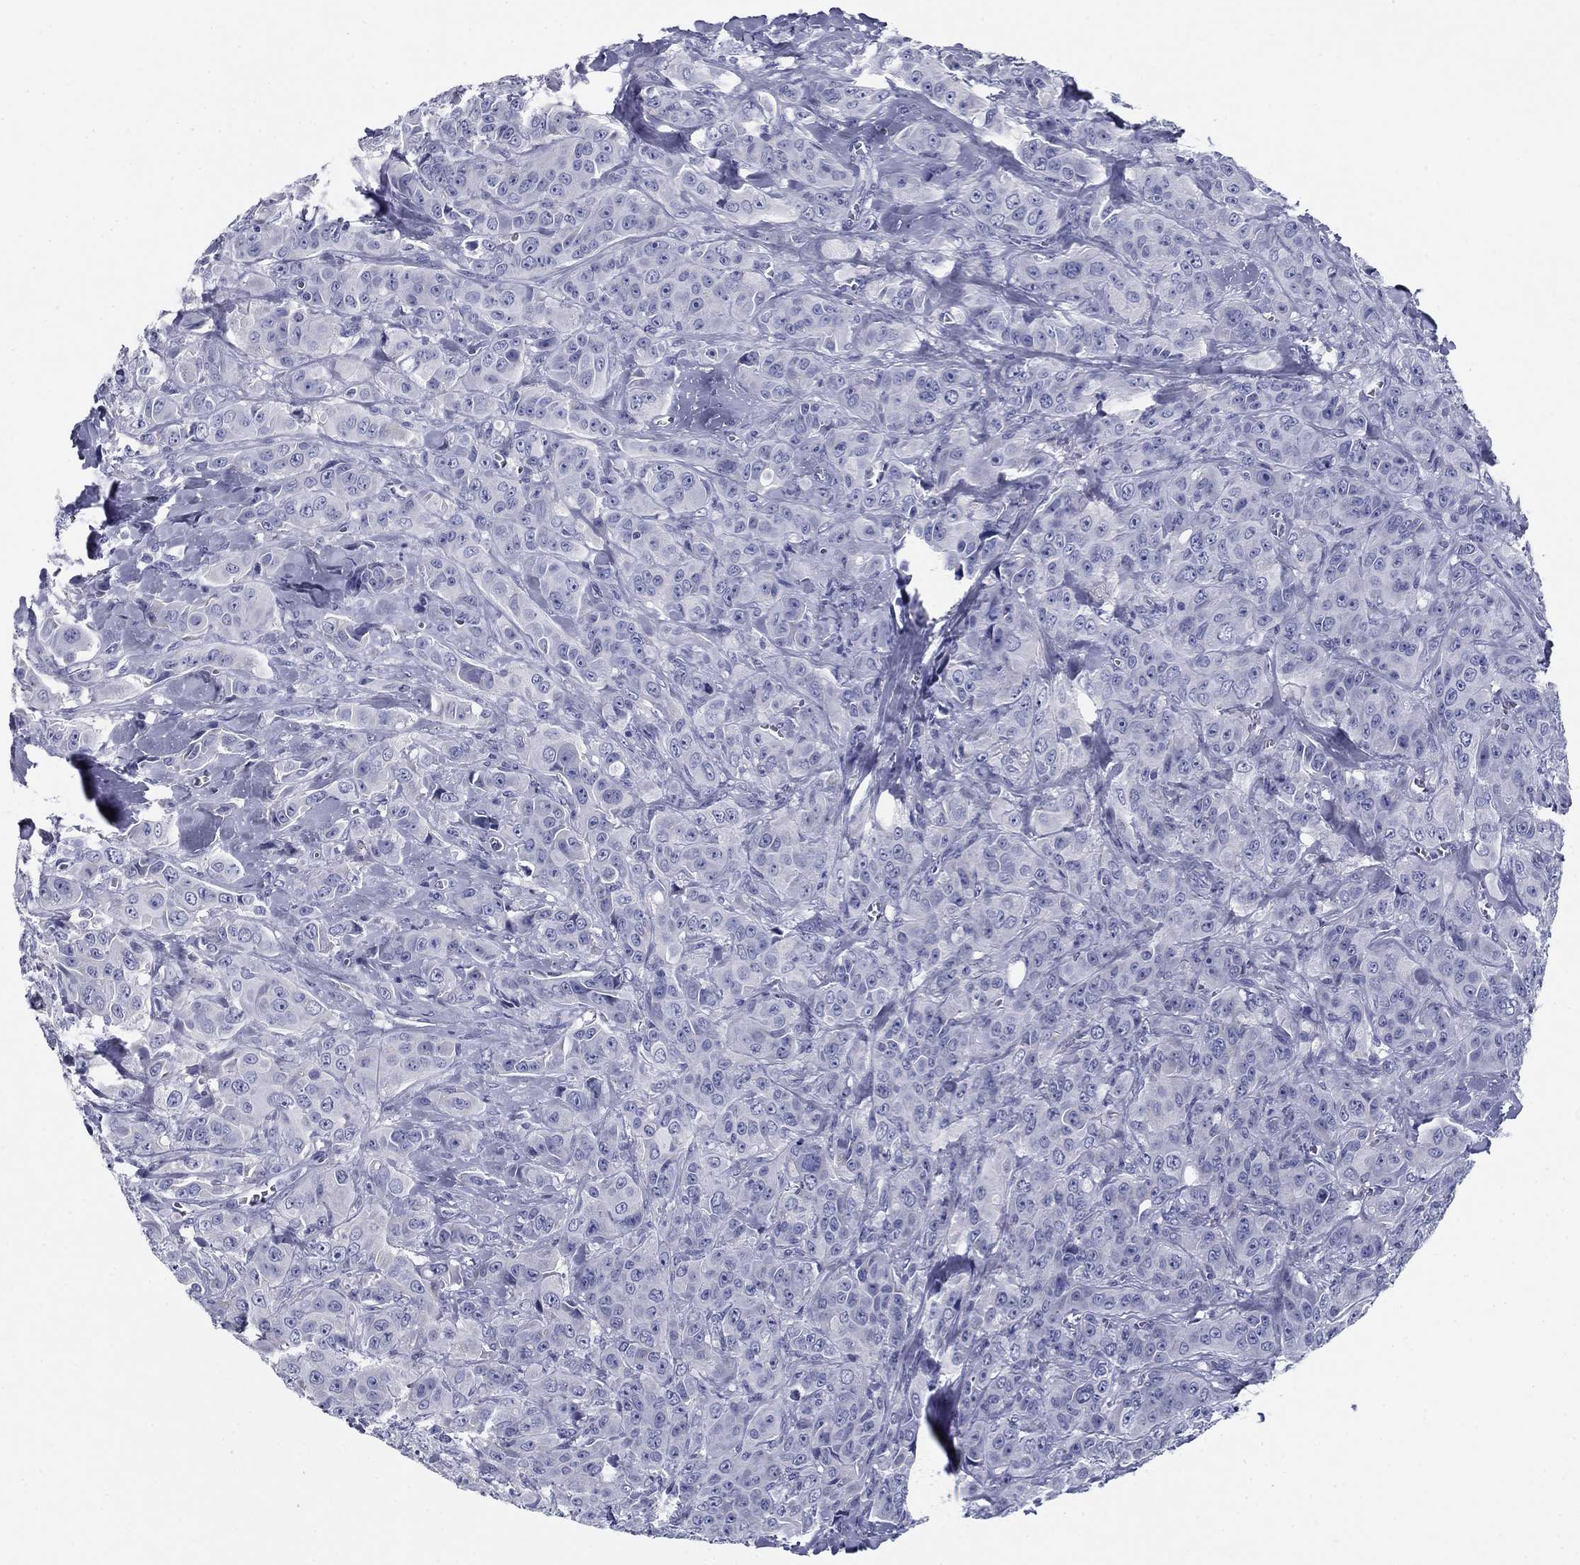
{"staining": {"intensity": "negative", "quantity": "none", "location": "none"}, "tissue": "breast cancer", "cell_type": "Tumor cells", "image_type": "cancer", "snomed": [{"axis": "morphology", "description": "Duct carcinoma"}, {"axis": "topography", "description": "Breast"}], "caption": "A high-resolution image shows immunohistochemistry (IHC) staining of breast cancer, which shows no significant staining in tumor cells.", "gene": "UPB1", "patient": {"sex": "female", "age": 43}}